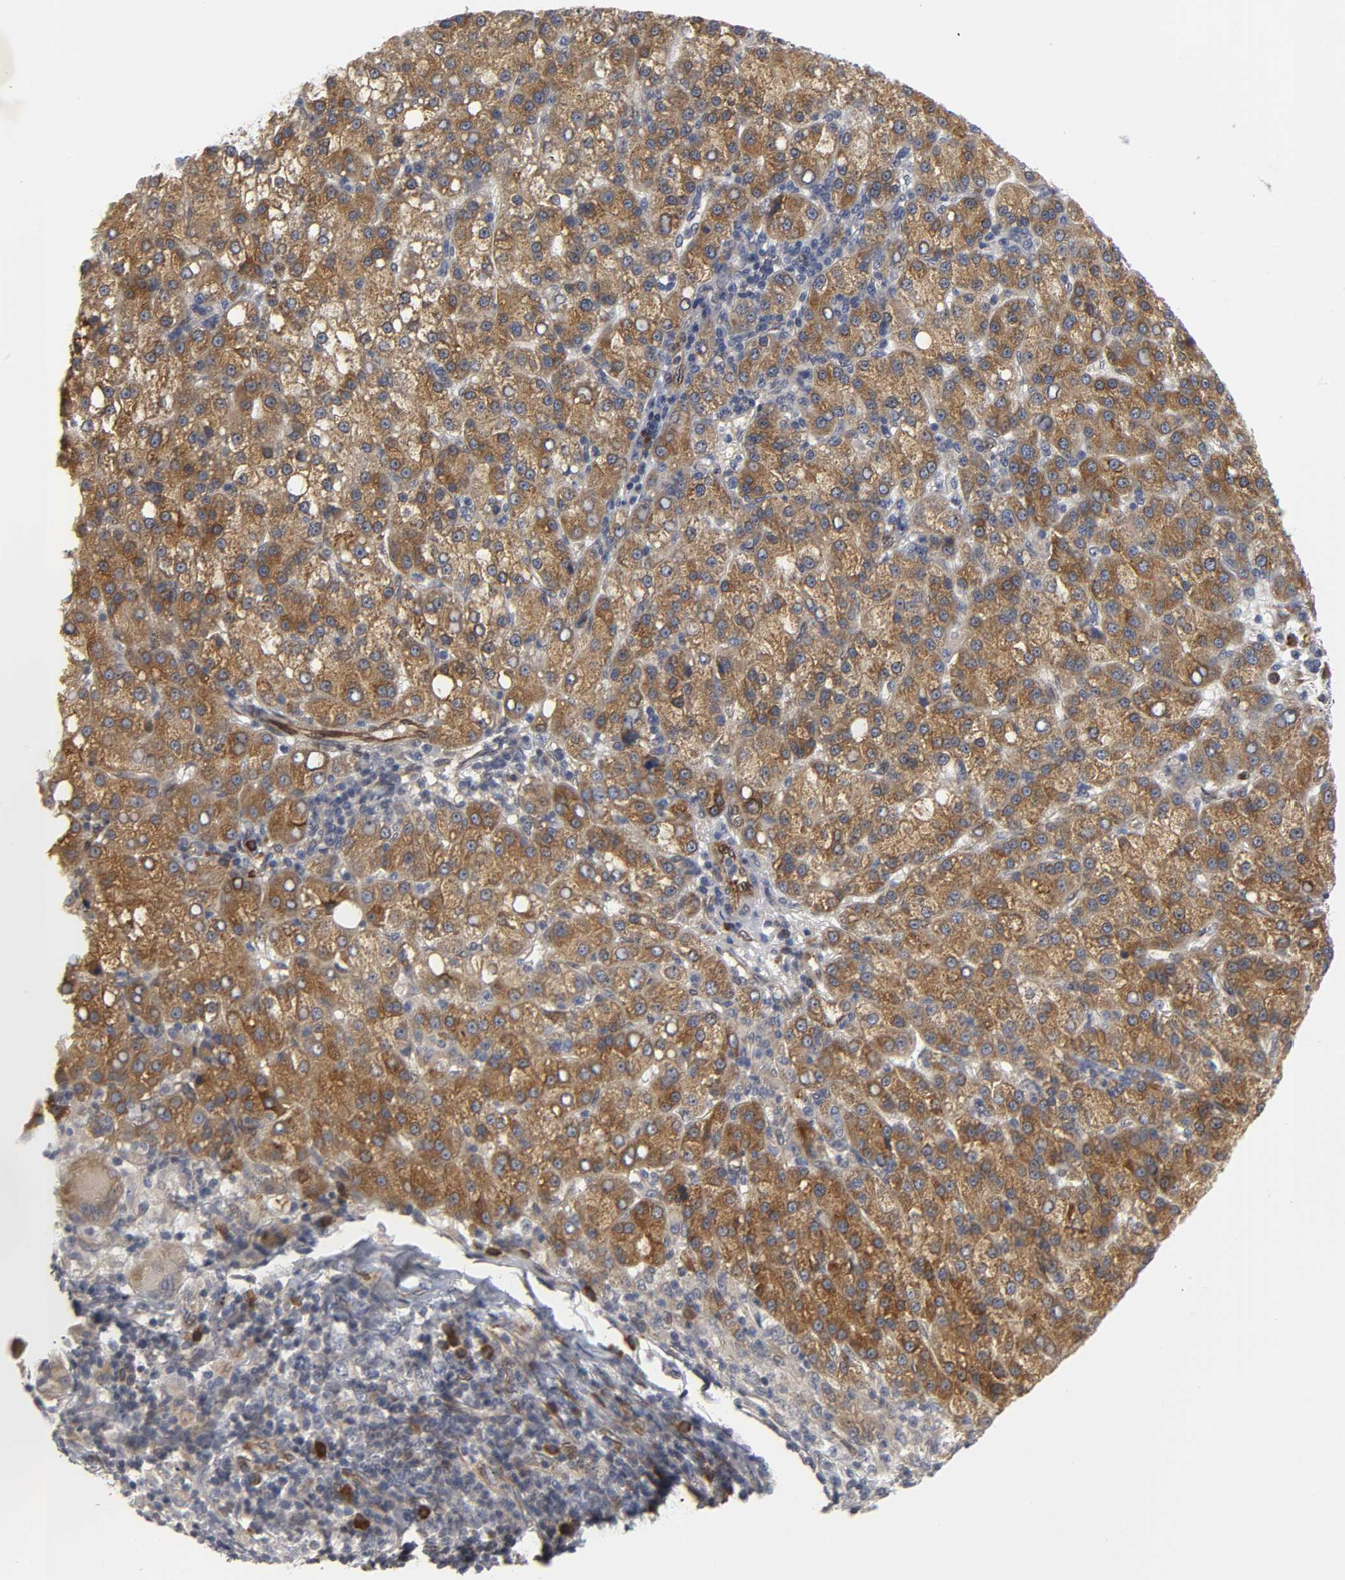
{"staining": {"intensity": "strong", "quantity": ">75%", "location": "cytoplasmic/membranous"}, "tissue": "liver cancer", "cell_type": "Tumor cells", "image_type": "cancer", "snomed": [{"axis": "morphology", "description": "Carcinoma, Hepatocellular, NOS"}, {"axis": "topography", "description": "Liver"}], "caption": "Immunohistochemical staining of human liver cancer (hepatocellular carcinoma) displays strong cytoplasmic/membranous protein expression in approximately >75% of tumor cells.", "gene": "ASB6", "patient": {"sex": "female", "age": 58}}